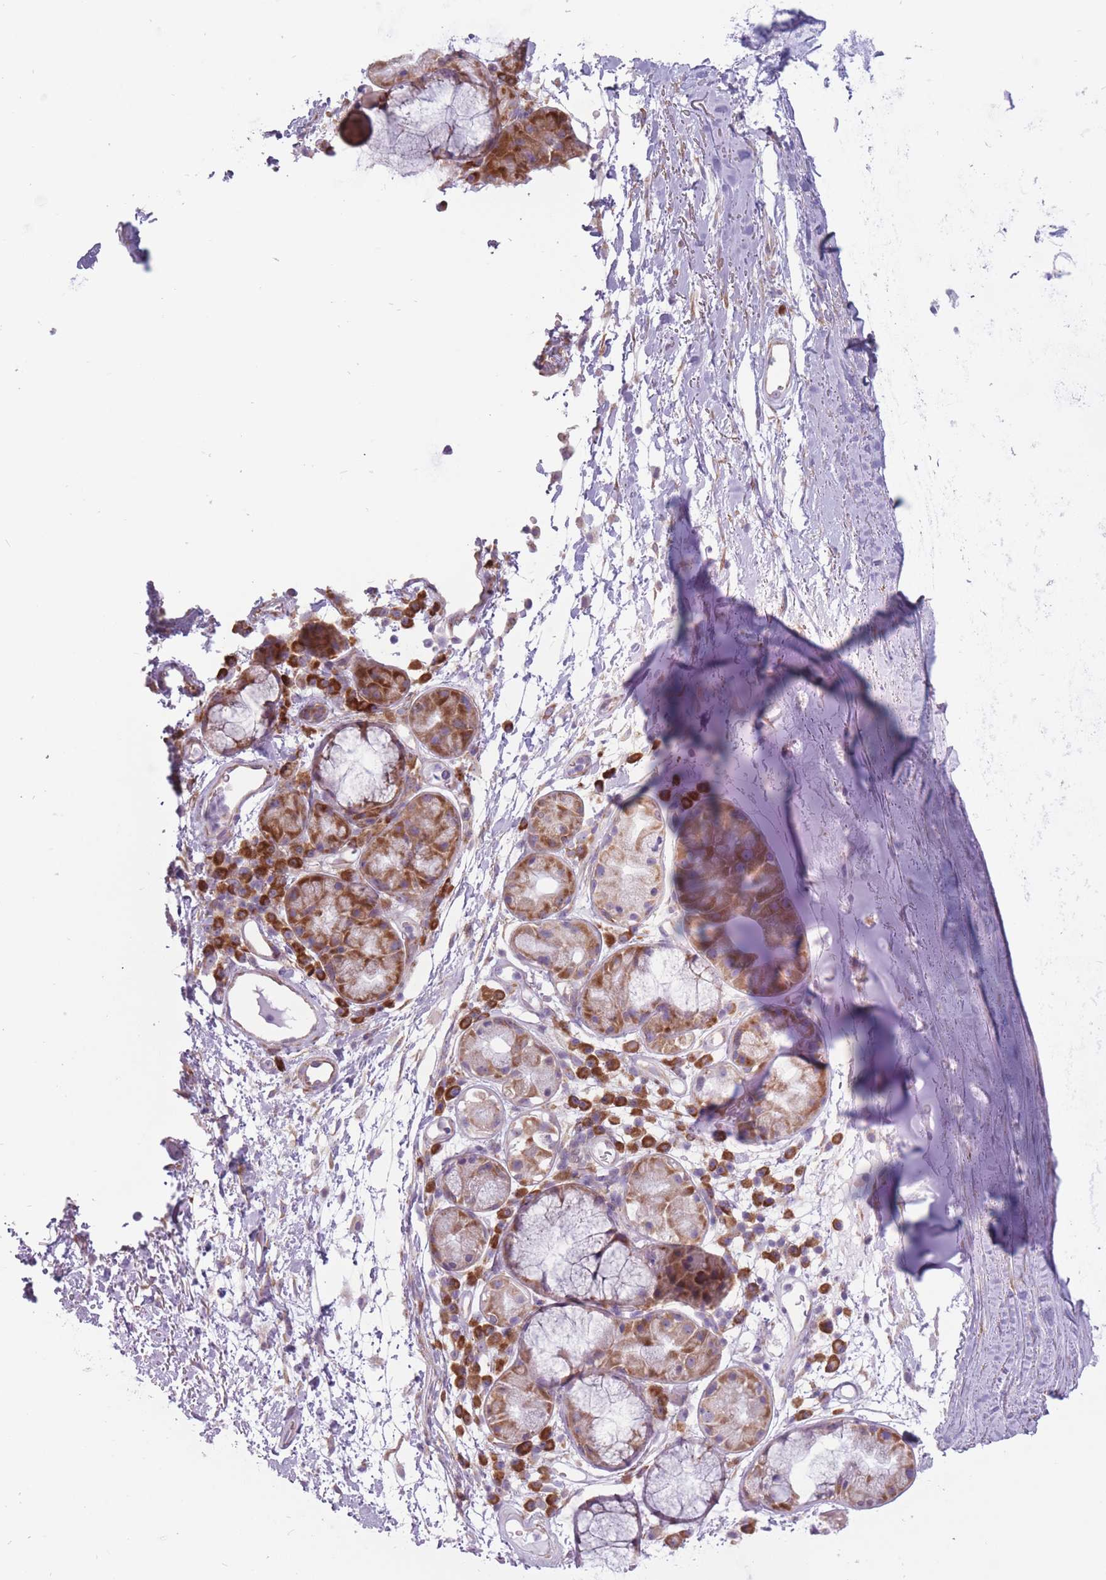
{"staining": {"intensity": "negative", "quantity": "none", "location": "none"}, "tissue": "adipose tissue", "cell_type": "Adipocytes", "image_type": "normal", "snomed": [{"axis": "morphology", "description": "Normal tissue, NOS"}, {"axis": "topography", "description": "Cartilage tissue"}], "caption": "Immunohistochemistry (IHC) micrograph of normal adipose tissue: human adipose tissue stained with DAB (3,3'-diaminobenzidine) displays no significant protein staining in adipocytes.", "gene": "RPL18", "patient": {"sex": "male", "age": 80}}